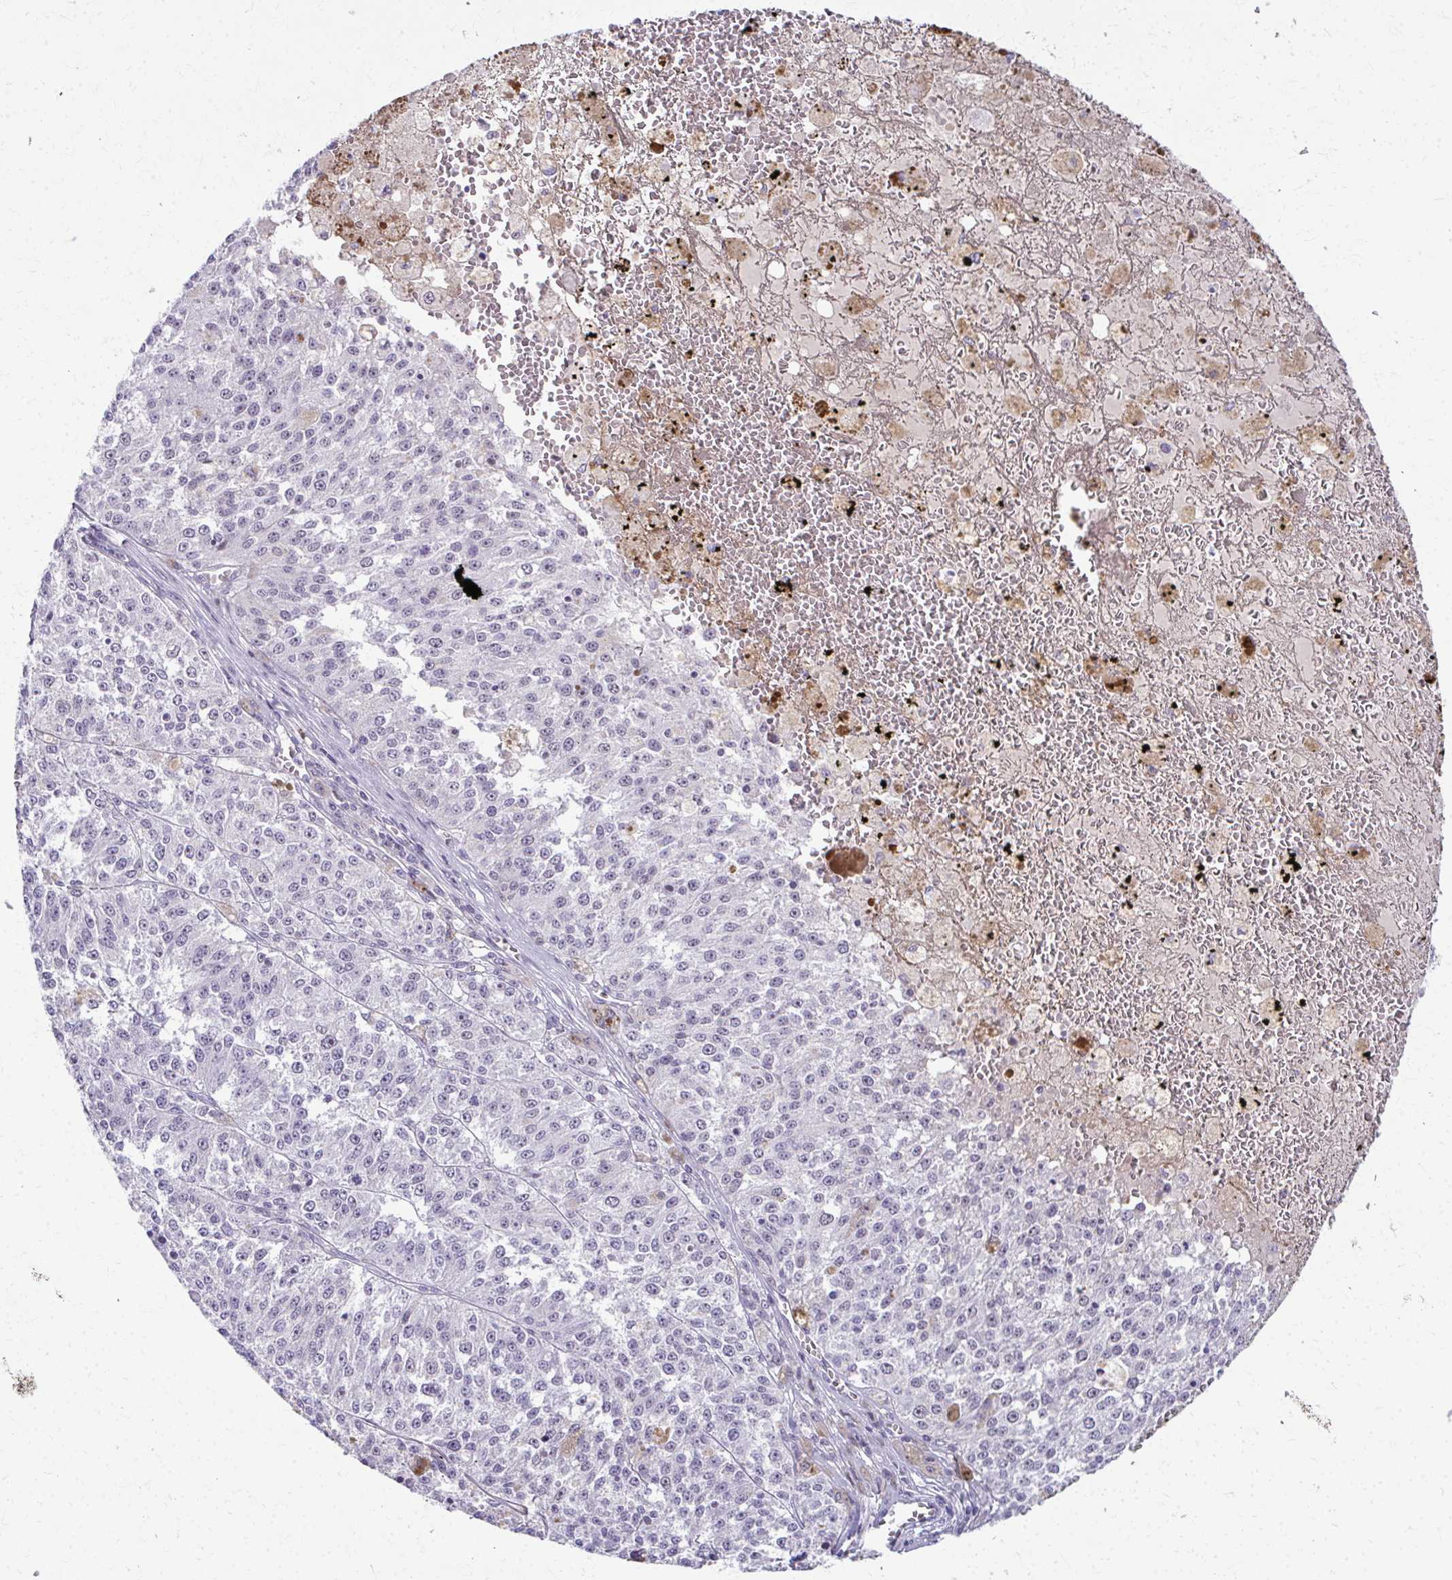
{"staining": {"intensity": "negative", "quantity": "none", "location": "none"}, "tissue": "melanoma", "cell_type": "Tumor cells", "image_type": "cancer", "snomed": [{"axis": "morphology", "description": "Malignant melanoma, Metastatic site"}, {"axis": "topography", "description": "Lymph node"}], "caption": "Malignant melanoma (metastatic site) was stained to show a protein in brown. There is no significant staining in tumor cells.", "gene": "MAF1", "patient": {"sex": "female", "age": 64}}